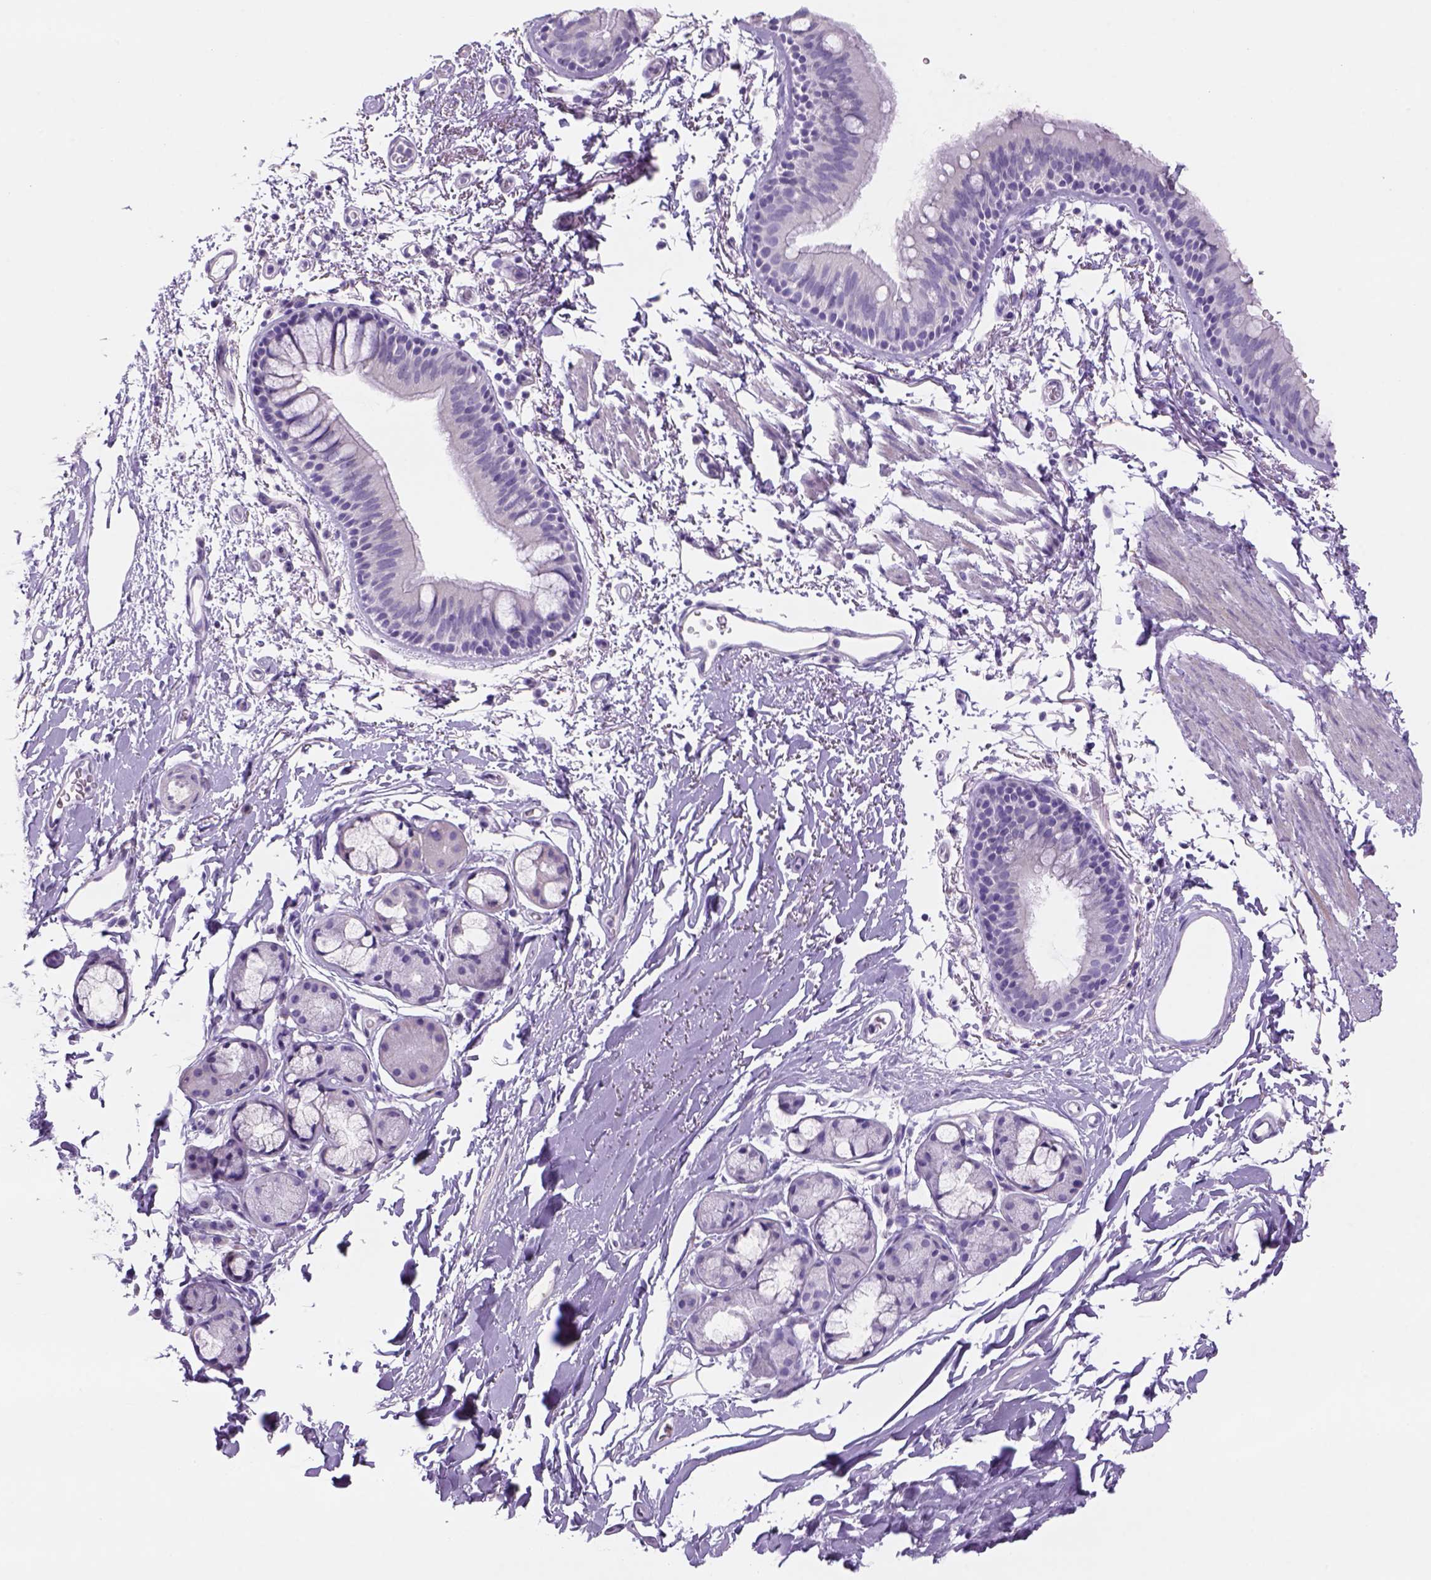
{"staining": {"intensity": "negative", "quantity": "none", "location": "none"}, "tissue": "bronchus", "cell_type": "Respiratory epithelial cells", "image_type": "normal", "snomed": [{"axis": "morphology", "description": "Normal tissue, NOS"}, {"axis": "topography", "description": "Lymph node"}, {"axis": "topography", "description": "Bronchus"}], "caption": "High magnification brightfield microscopy of unremarkable bronchus stained with DAB (brown) and counterstained with hematoxylin (blue): respiratory epithelial cells show no significant staining. Brightfield microscopy of IHC stained with DAB (3,3'-diaminobenzidine) (brown) and hematoxylin (blue), captured at high magnification.", "gene": "TENM4", "patient": {"sex": "female", "age": 70}}